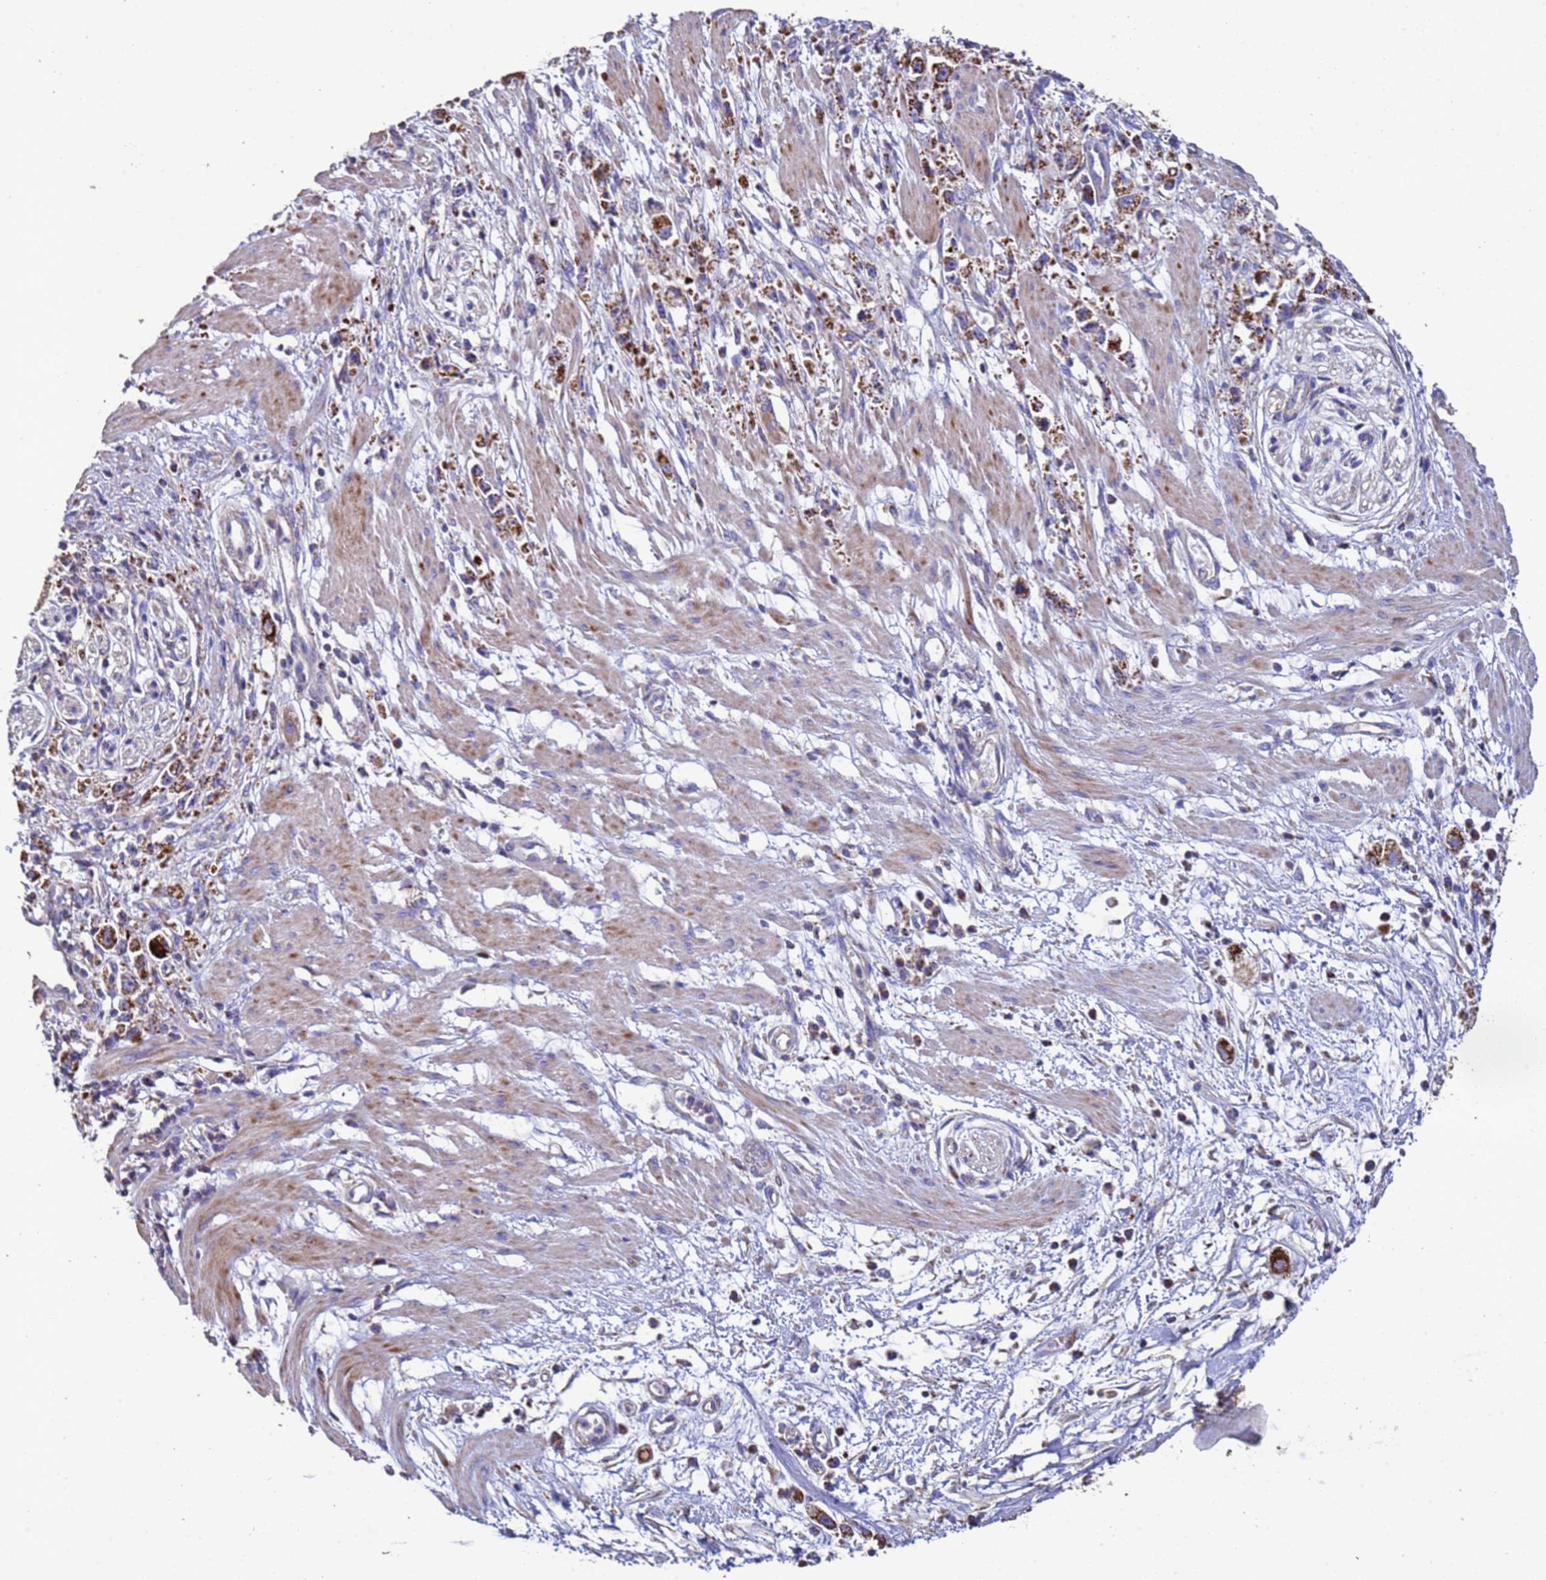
{"staining": {"intensity": "strong", "quantity": ">75%", "location": "cytoplasmic/membranous"}, "tissue": "stomach cancer", "cell_type": "Tumor cells", "image_type": "cancer", "snomed": [{"axis": "morphology", "description": "Adenocarcinoma, NOS"}, {"axis": "topography", "description": "Stomach"}], "caption": "High-power microscopy captured an IHC micrograph of adenocarcinoma (stomach), revealing strong cytoplasmic/membranous expression in approximately >75% of tumor cells.", "gene": "ZNFX1", "patient": {"sex": "female", "age": 59}}